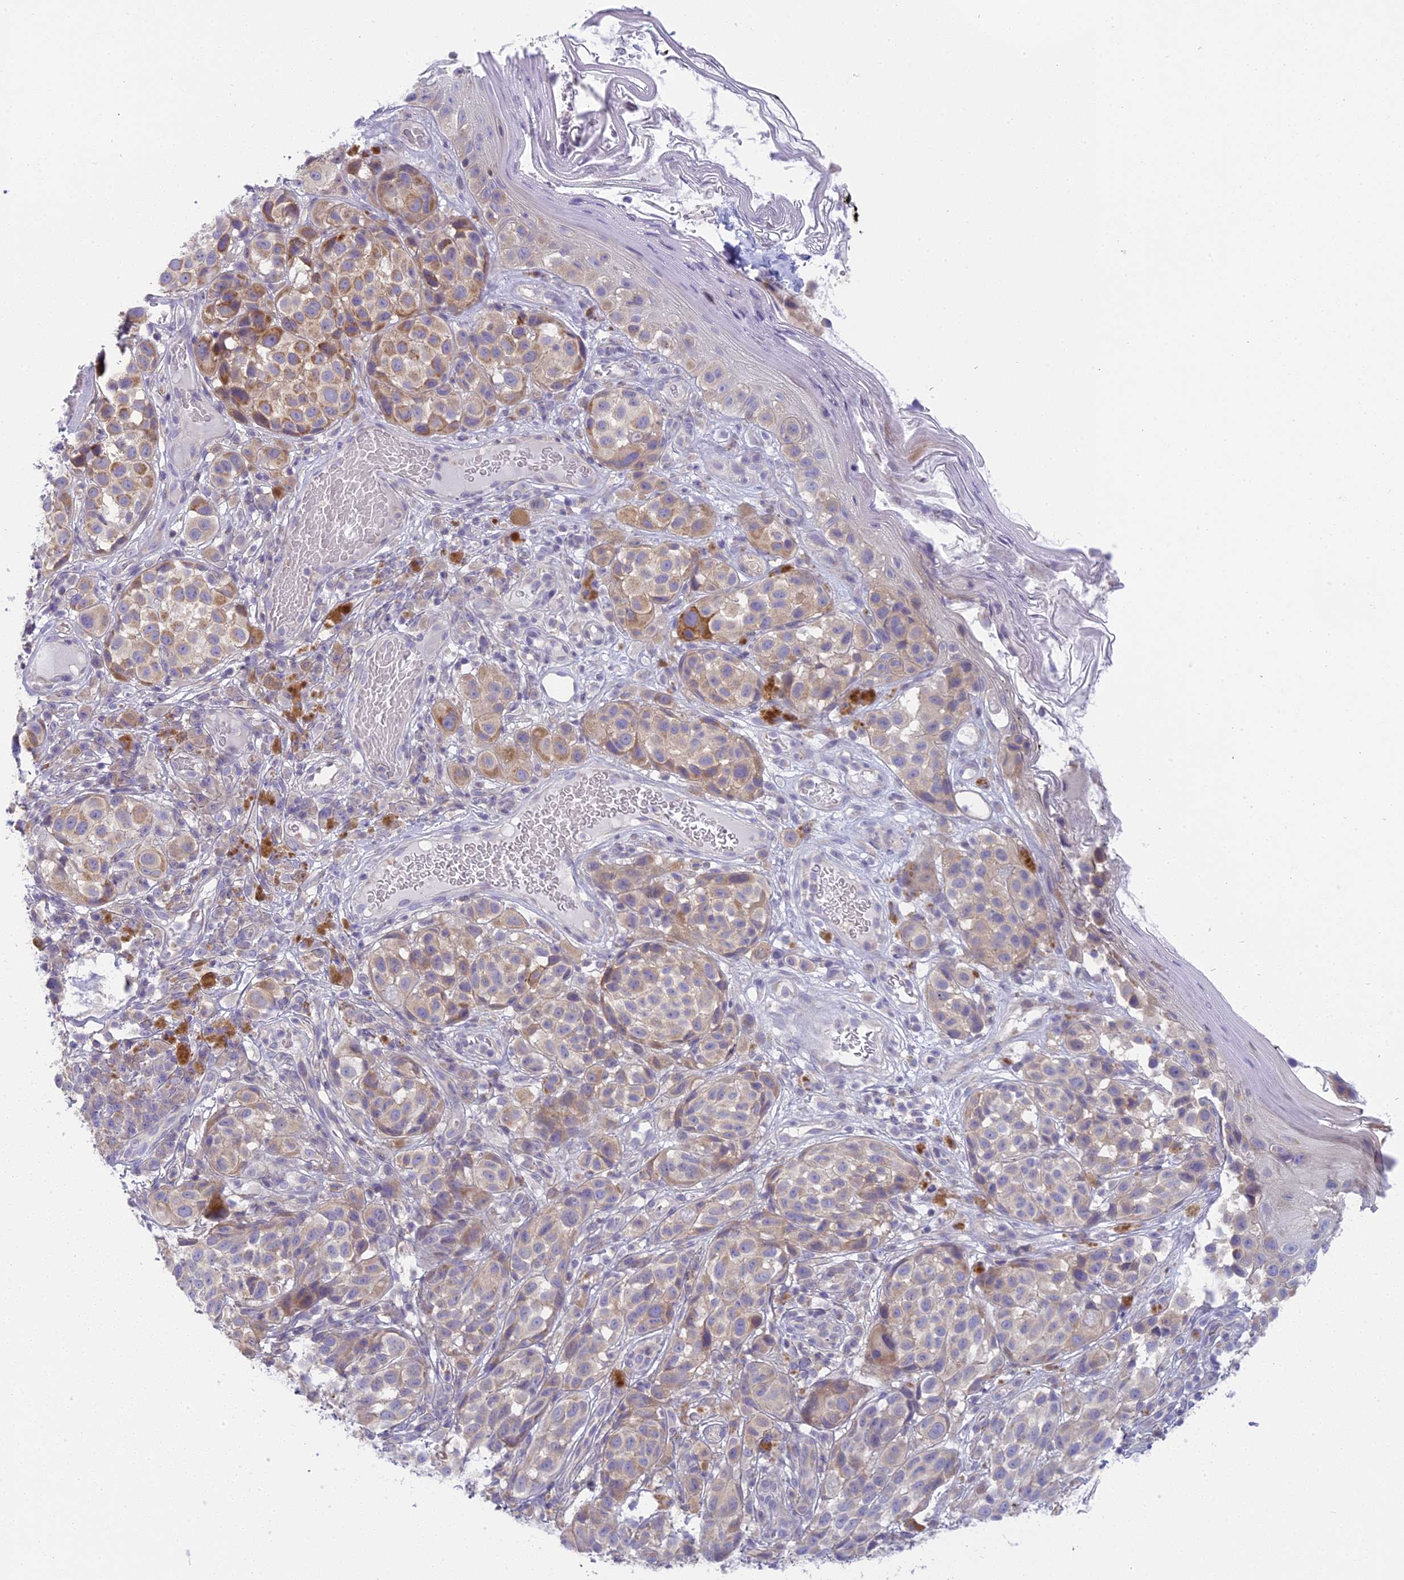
{"staining": {"intensity": "weak", "quantity": "25%-75%", "location": "cytoplasmic/membranous"}, "tissue": "melanoma", "cell_type": "Tumor cells", "image_type": "cancer", "snomed": [{"axis": "morphology", "description": "Malignant melanoma, NOS"}, {"axis": "topography", "description": "Skin"}], "caption": "The histopathology image exhibits staining of malignant melanoma, revealing weak cytoplasmic/membranous protein staining (brown color) within tumor cells.", "gene": "ARHGEF37", "patient": {"sex": "male", "age": 38}}